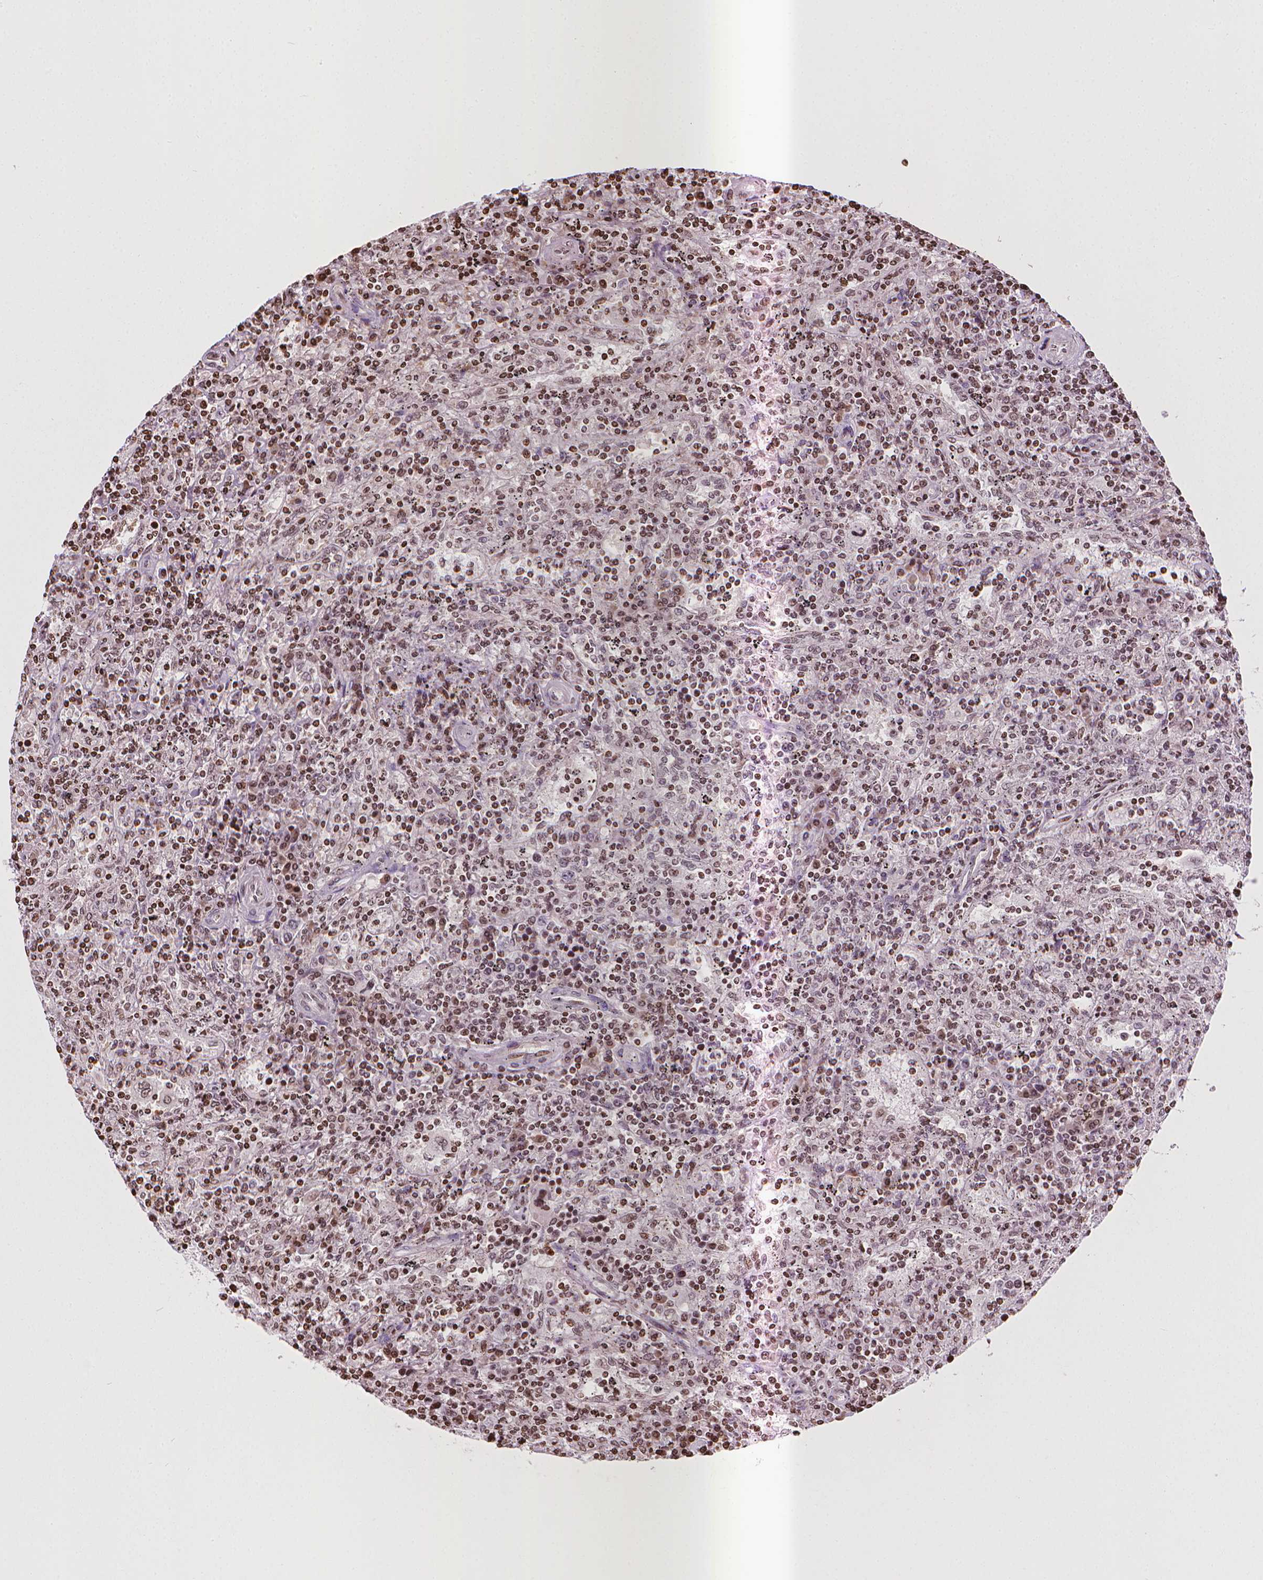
{"staining": {"intensity": "moderate", "quantity": "25%-75%", "location": "nuclear"}, "tissue": "lymphoma", "cell_type": "Tumor cells", "image_type": "cancer", "snomed": [{"axis": "morphology", "description": "Malignant lymphoma, non-Hodgkin's type, Low grade"}, {"axis": "topography", "description": "Spleen"}], "caption": "A high-resolution image shows immunohistochemistry (IHC) staining of low-grade malignant lymphoma, non-Hodgkin's type, which displays moderate nuclear positivity in approximately 25%-75% of tumor cells. The protein of interest is stained brown, and the nuclei are stained in blue (DAB IHC with brightfield microscopy, high magnification).", "gene": "PIP4K2A", "patient": {"sex": "male", "age": 62}}